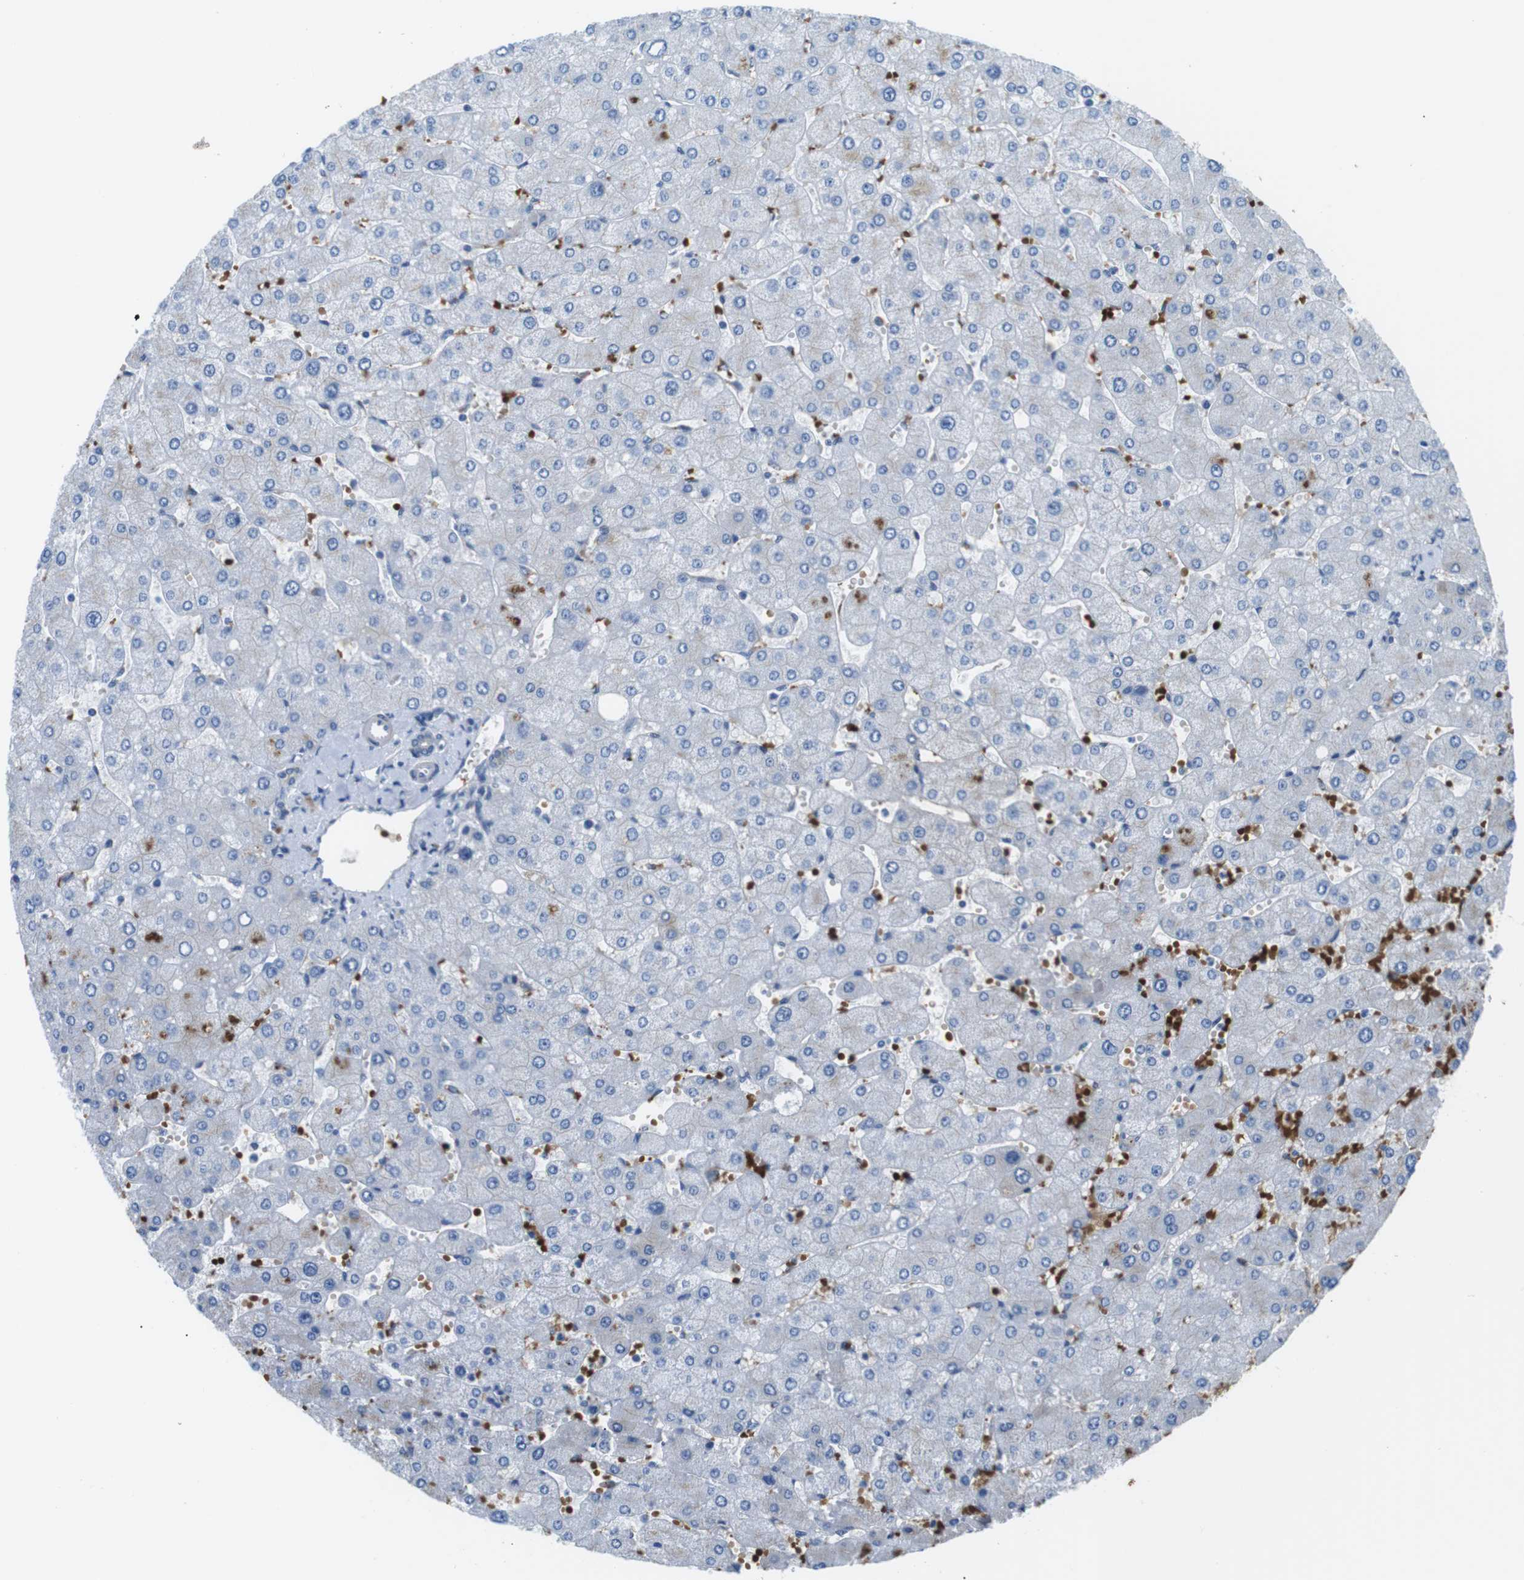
{"staining": {"intensity": "negative", "quantity": "none", "location": "none"}, "tissue": "liver", "cell_type": "Cholangiocytes", "image_type": "normal", "snomed": [{"axis": "morphology", "description": "Normal tissue, NOS"}, {"axis": "topography", "description": "Liver"}], "caption": "Cholangiocytes show no significant protein expression in benign liver.", "gene": "WSCD1", "patient": {"sex": "male", "age": 55}}